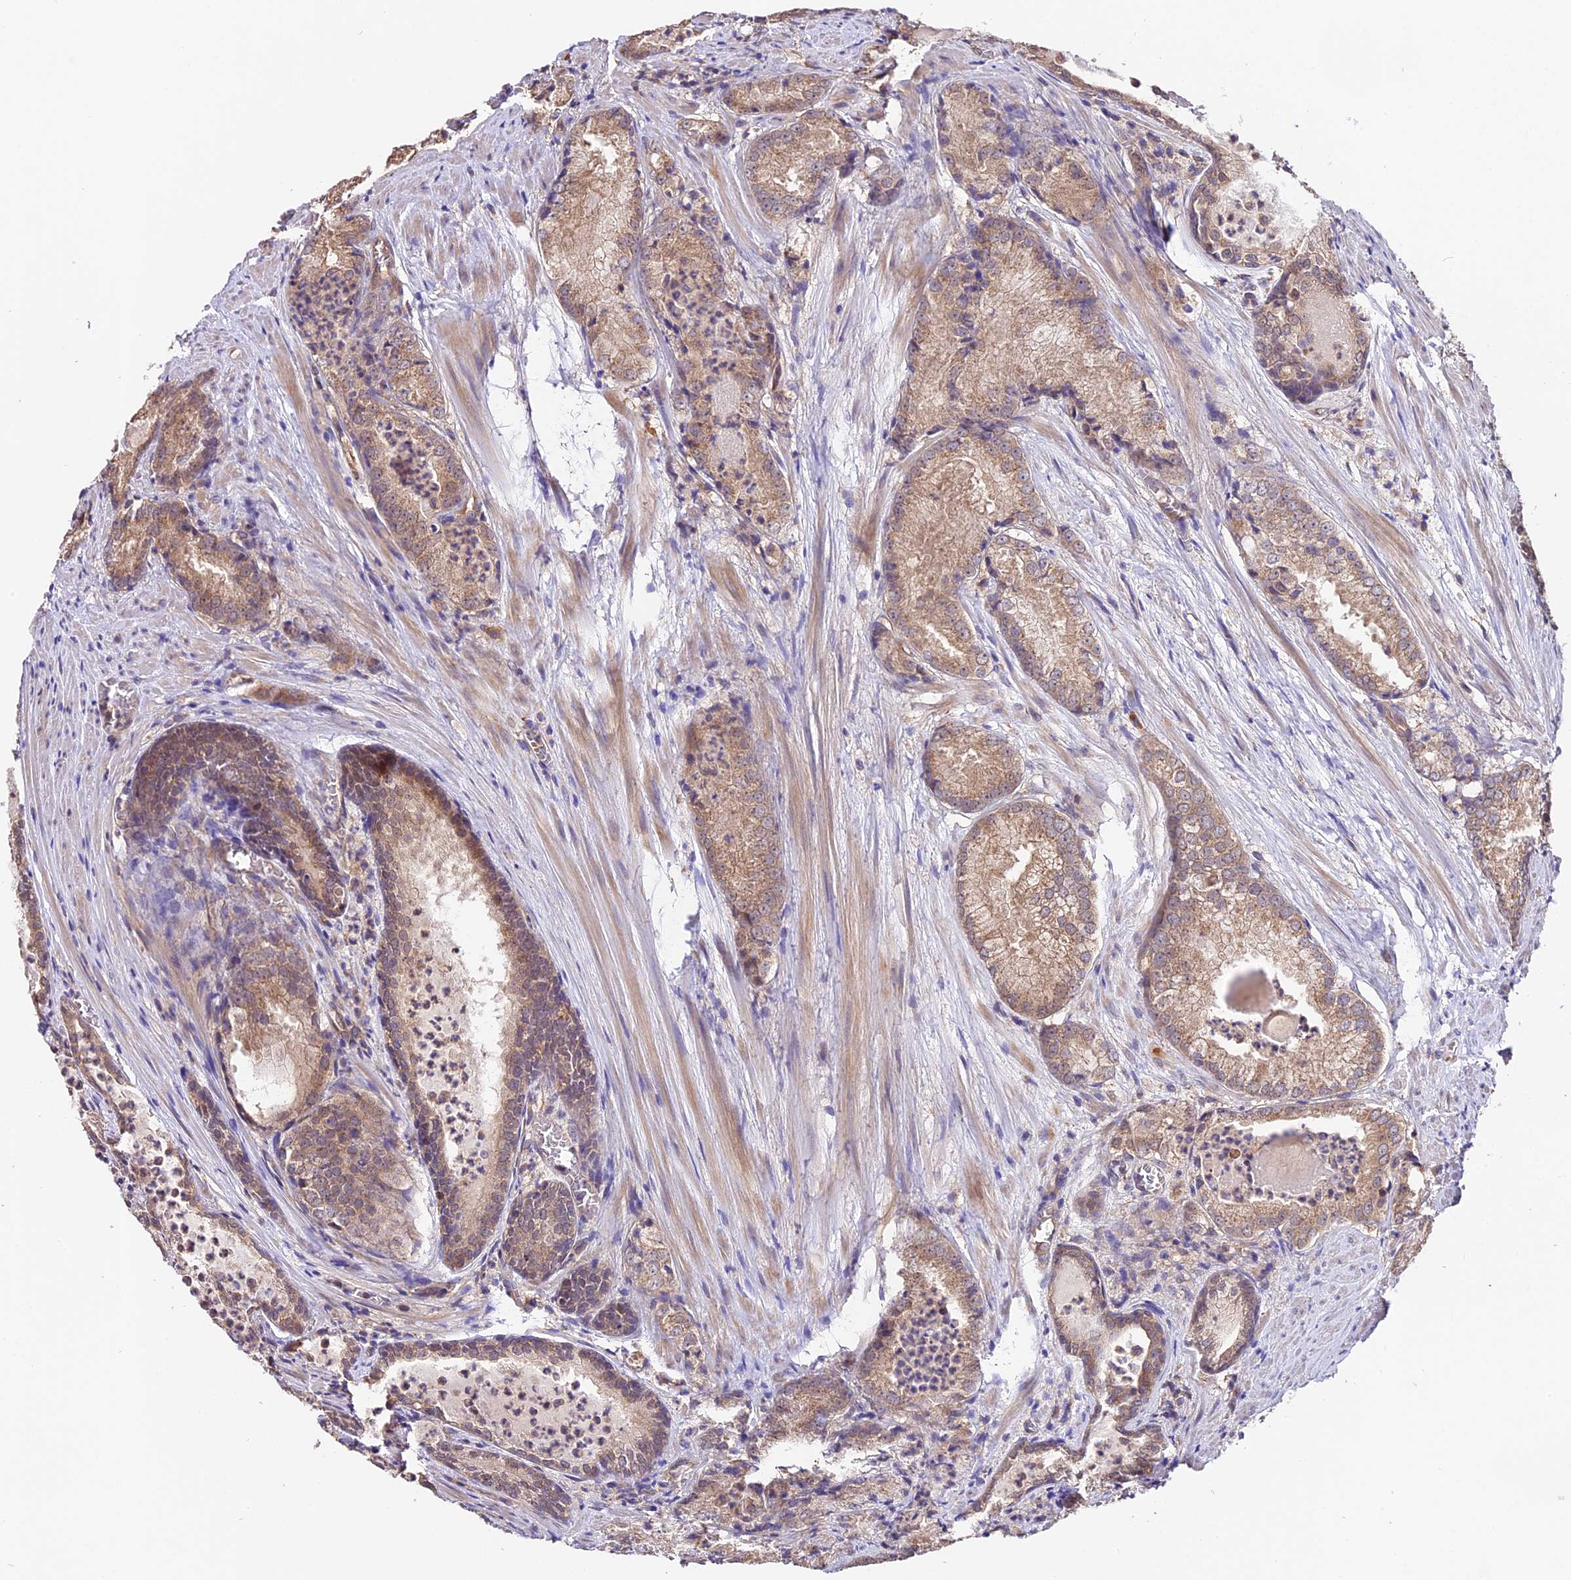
{"staining": {"intensity": "weak", "quantity": ">75%", "location": "cytoplasmic/membranous"}, "tissue": "prostate cancer", "cell_type": "Tumor cells", "image_type": "cancer", "snomed": [{"axis": "morphology", "description": "Adenocarcinoma, Low grade"}, {"axis": "topography", "description": "Prostate"}], "caption": "Protein analysis of prostate cancer tissue shows weak cytoplasmic/membranous expression in about >75% of tumor cells.", "gene": "CES3", "patient": {"sex": "male", "age": 54}}